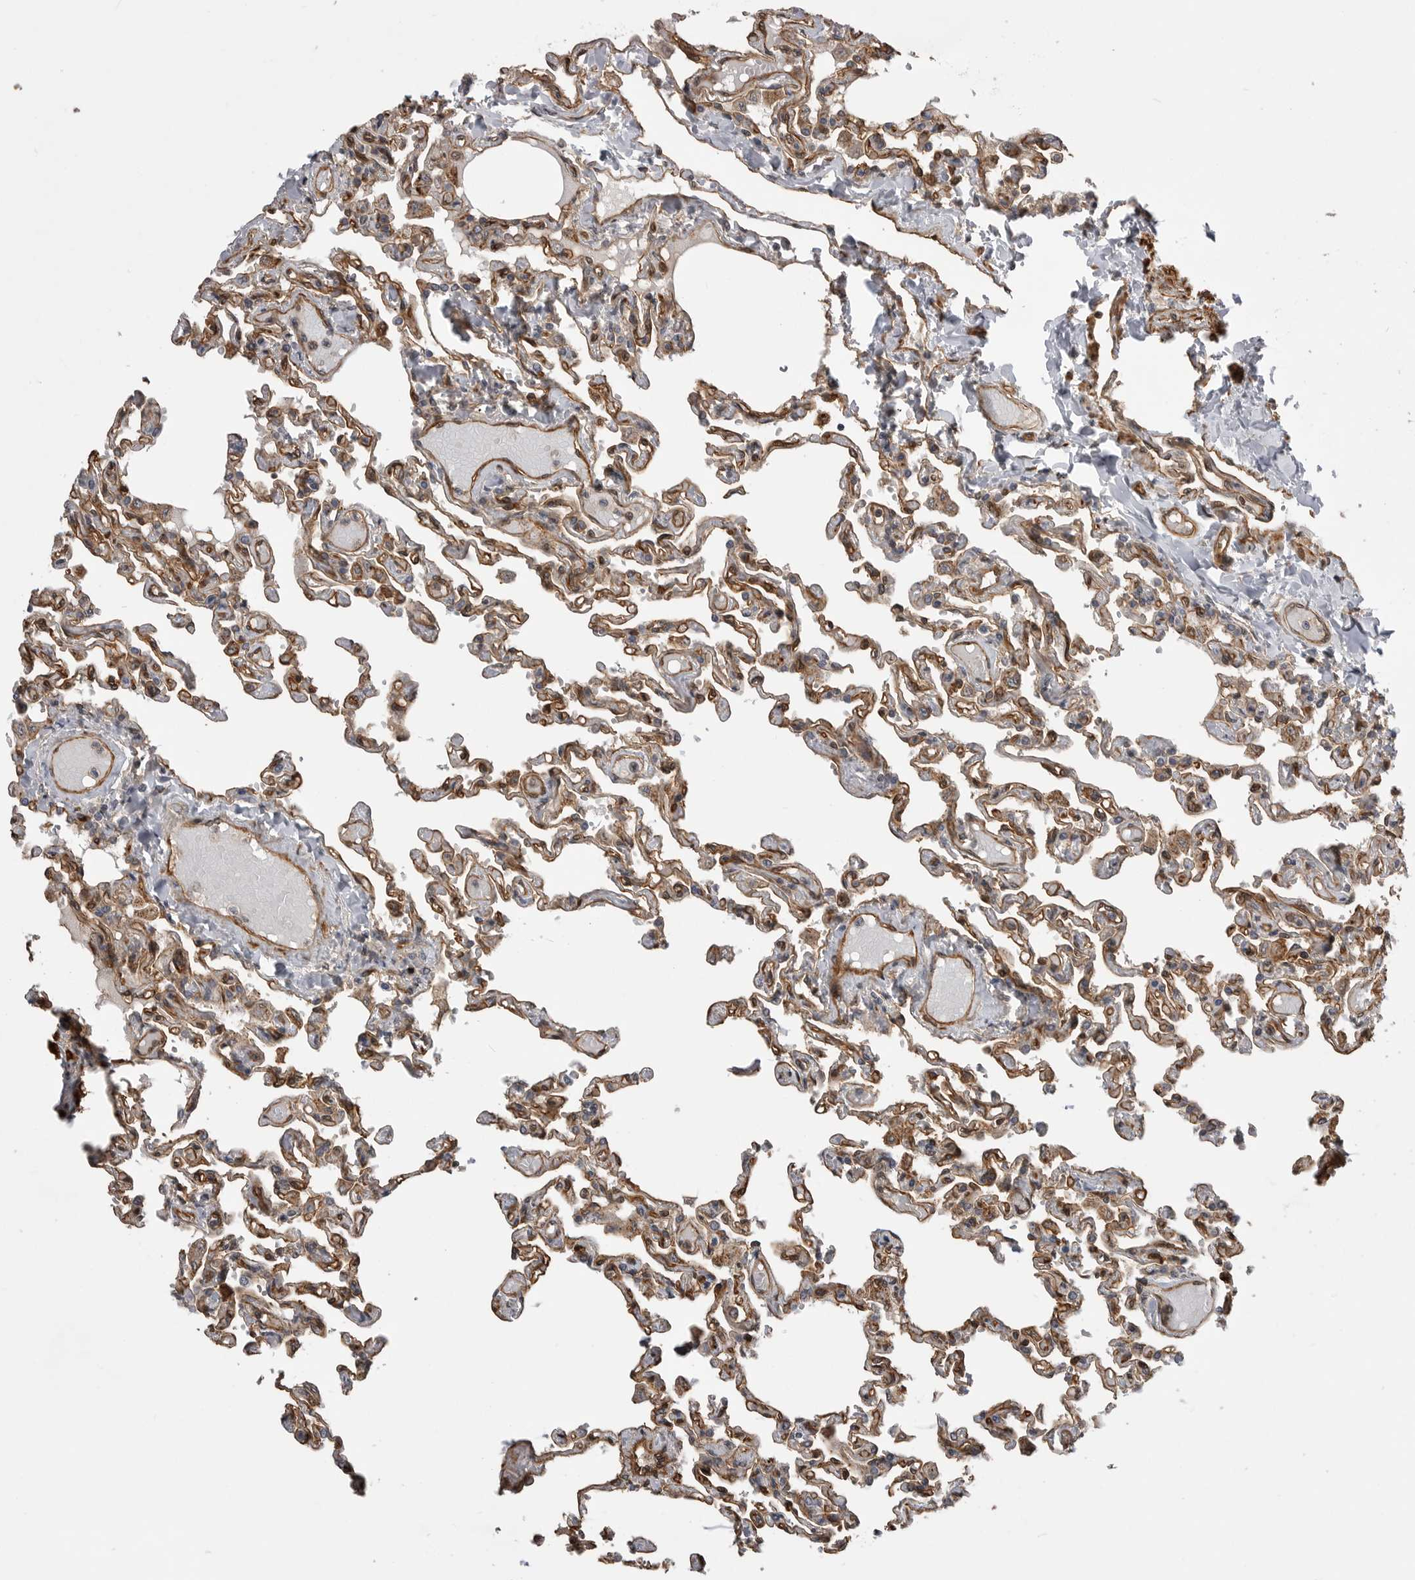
{"staining": {"intensity": "moderate", "quantity": "25%-75%", "location": "cytoplasmic/membranous"}, "tissue": "lung", "cell_type": "Alveolar cells", "image_type": "normal", "snomed": [{"axis": "morphology", "description": "Normal tissue, NOS"}, {"axis": "topography", "description": "Lung"}], "caption": "This micrograph demonstrates IHC staining of unremarkable human lung, with medium moderate cytoplasmic/membranous positivity in about 25%-75% of alveolar cells.", "gene": "TRIM56", "patient": {"sex": "male", "age": 21}}